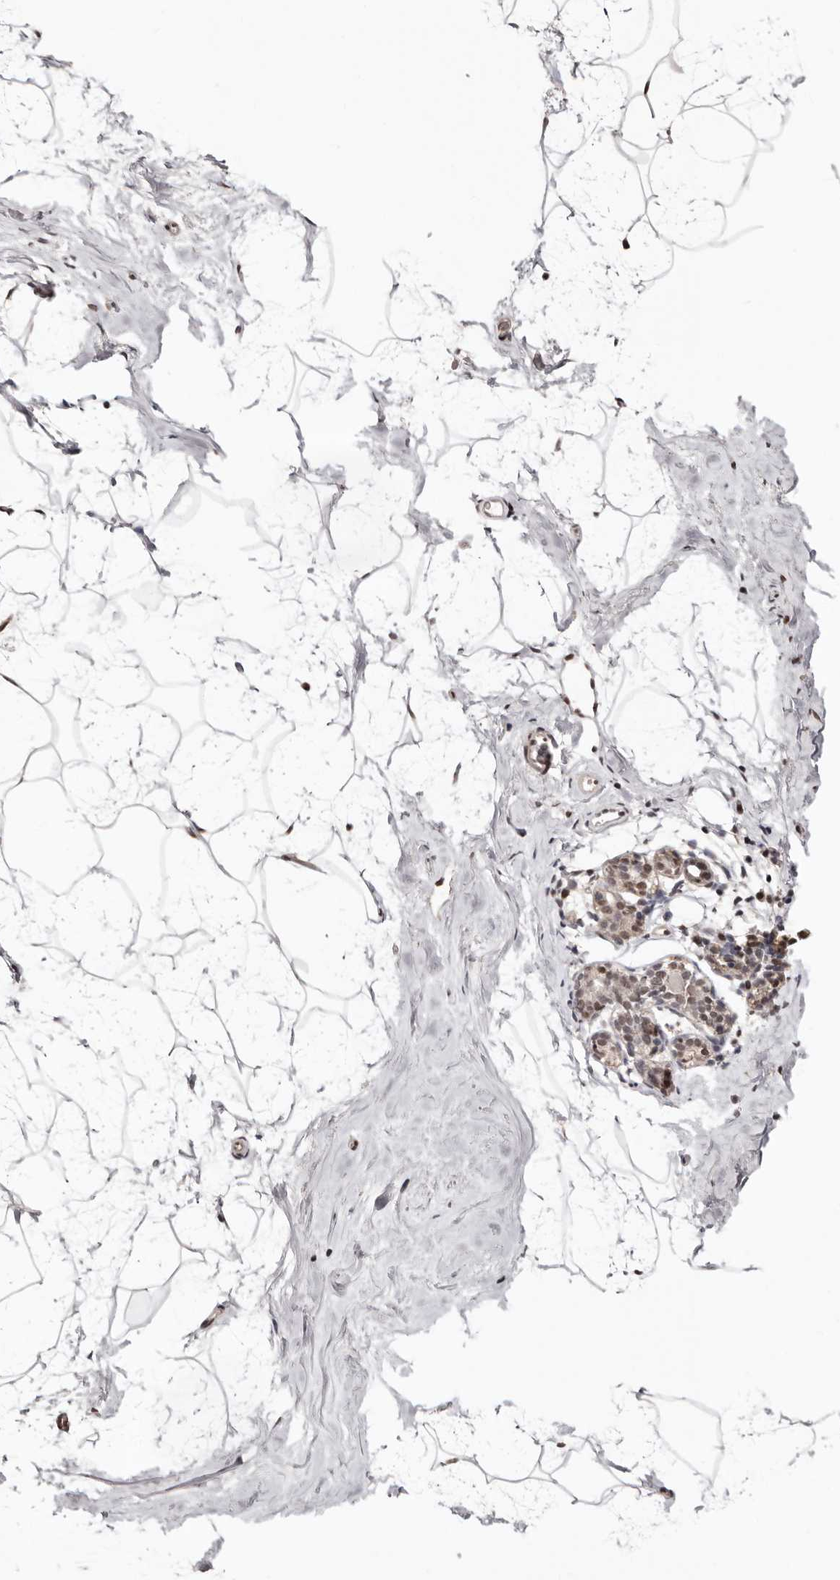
{"staining": {"intensity": "moderate", "quantity": ">75%", "location": "nuclear"}, "tissue": "breast", "cell_type": "Adipocytes", "image_type": "normal", "snomed": [{"axis": "morphology", "description": "Normal tissue, NOS"}, {"axis": "morphology", "description": "Lobular carcinoma"}, {"axis": "topography", "description": "Breast"}], "caption": "This photomicrograph demonstrates benign breast stained with IHC to label a protein in brown. The nuclear of adipocytes show moderate positivity for the protein. Nuclei are counter-stained blue.", "gene": "BICRAL", "patient": {"sex": "female", "age": 62}}